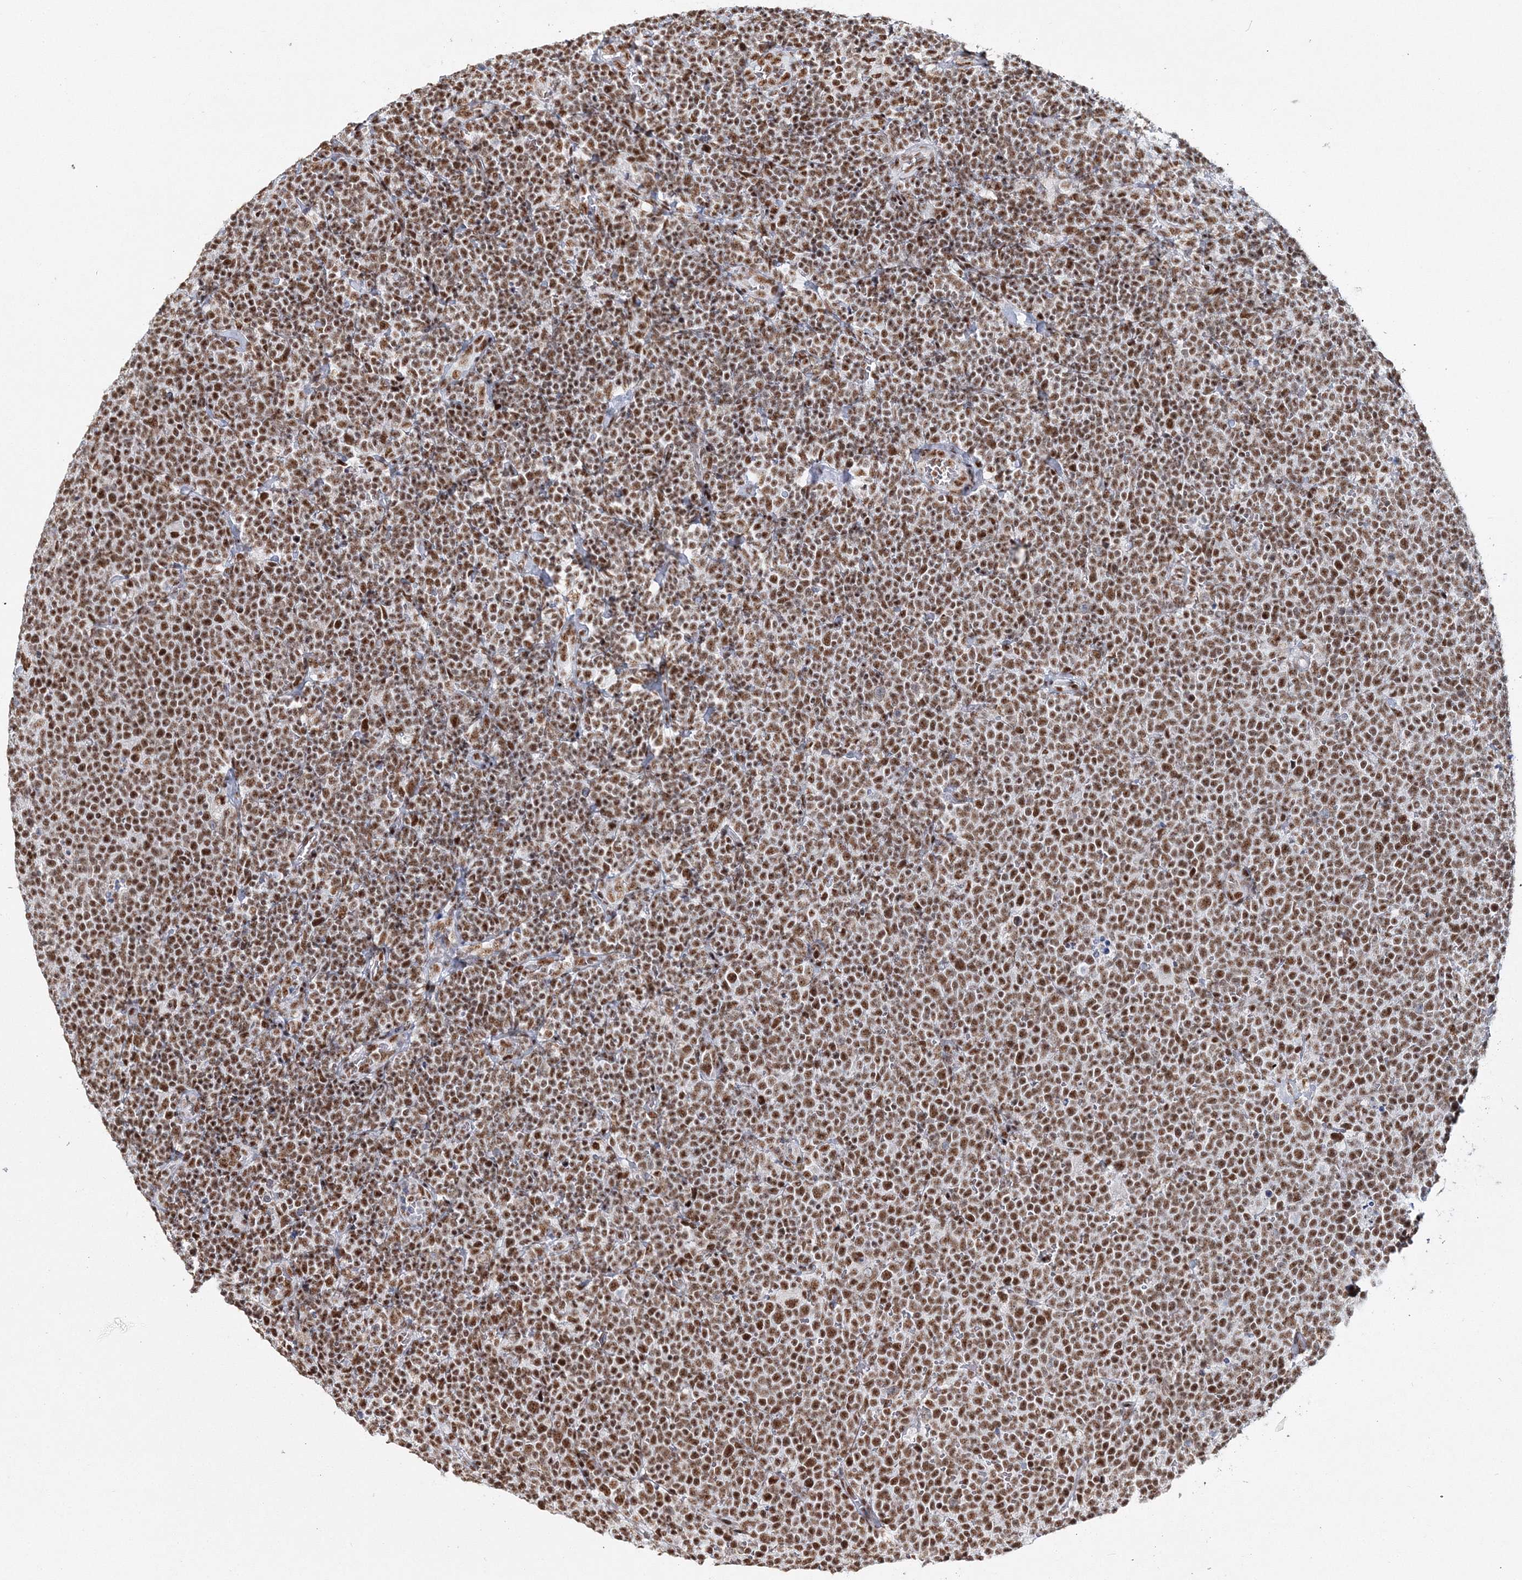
{"staining": {"intensity": "moderate", "quantity": ">75%", "location": "nuclear"}, "tissue": "lymphoma", "cell_type": "Tumor cells", "image_type": "cancer", "snomed": [{"axis": "morphology", "description": "Malignant lymphoma, non-Hodgkin's type, High grade"}, {"axis": "topography", "description": "Lymph node"}], "caption": "Human high-grade malignant lymphoma, non-Hodgkin's type stained with a protein marker demonstrates moderate staining in tumor cells.", "gene": "QRICH1", "patient": {"sex": "male", "age": 61}}